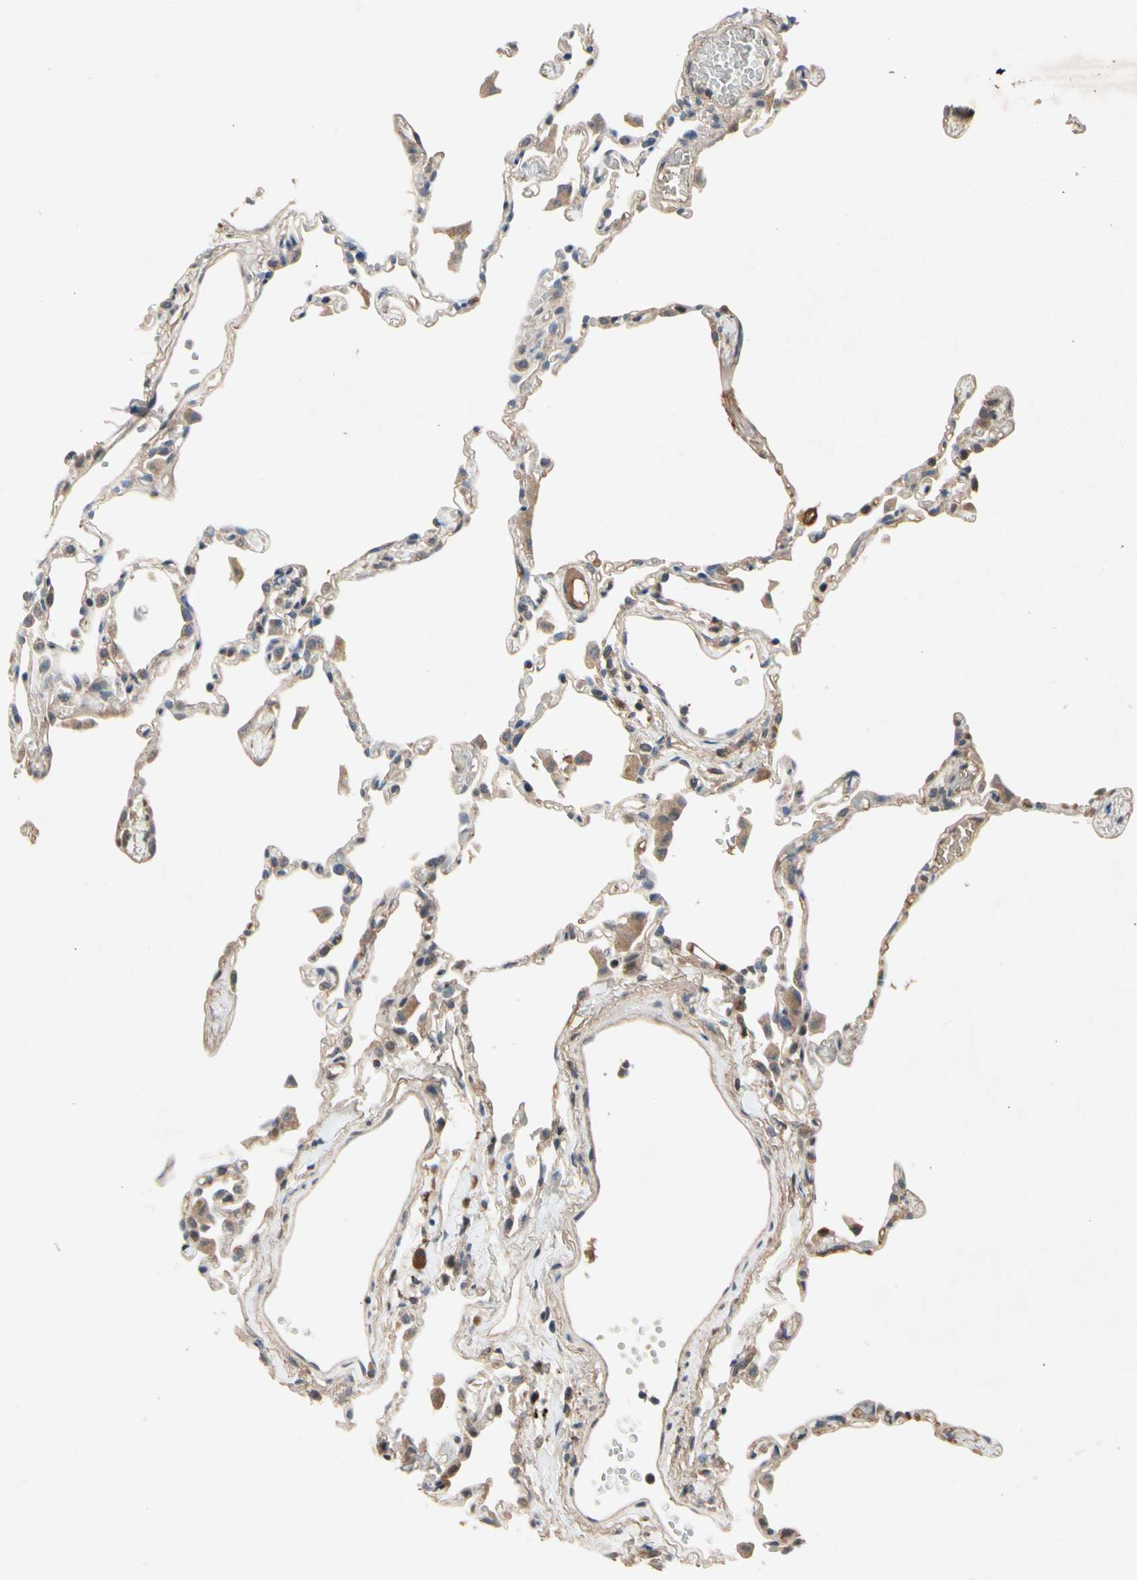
{"staining": {"intensity": "weak", "quantity": ">75%", "location": "cytoplasmic/membranous"}, "tissue": "lung", "cell_type": "Alveolar cells", "image_type": "normal", "snomed": [{"axis": "morphology", "description": "Normal tissue, NOS"}, {"axis": "topography", "description": "Lung"}], "caption": "A brown stain labels weak cytoplasmic/membranous positivity of a protein in alveolar cells of unremarkable human lung. The staining is performed using DAB (3,3'-diaminobenzidine) brown chromogen to label protein expression. The nuclei are counter-stained blue using hematoxylin.", "gene": "NSF", "patient": {"sex": "female", "age": 49}}